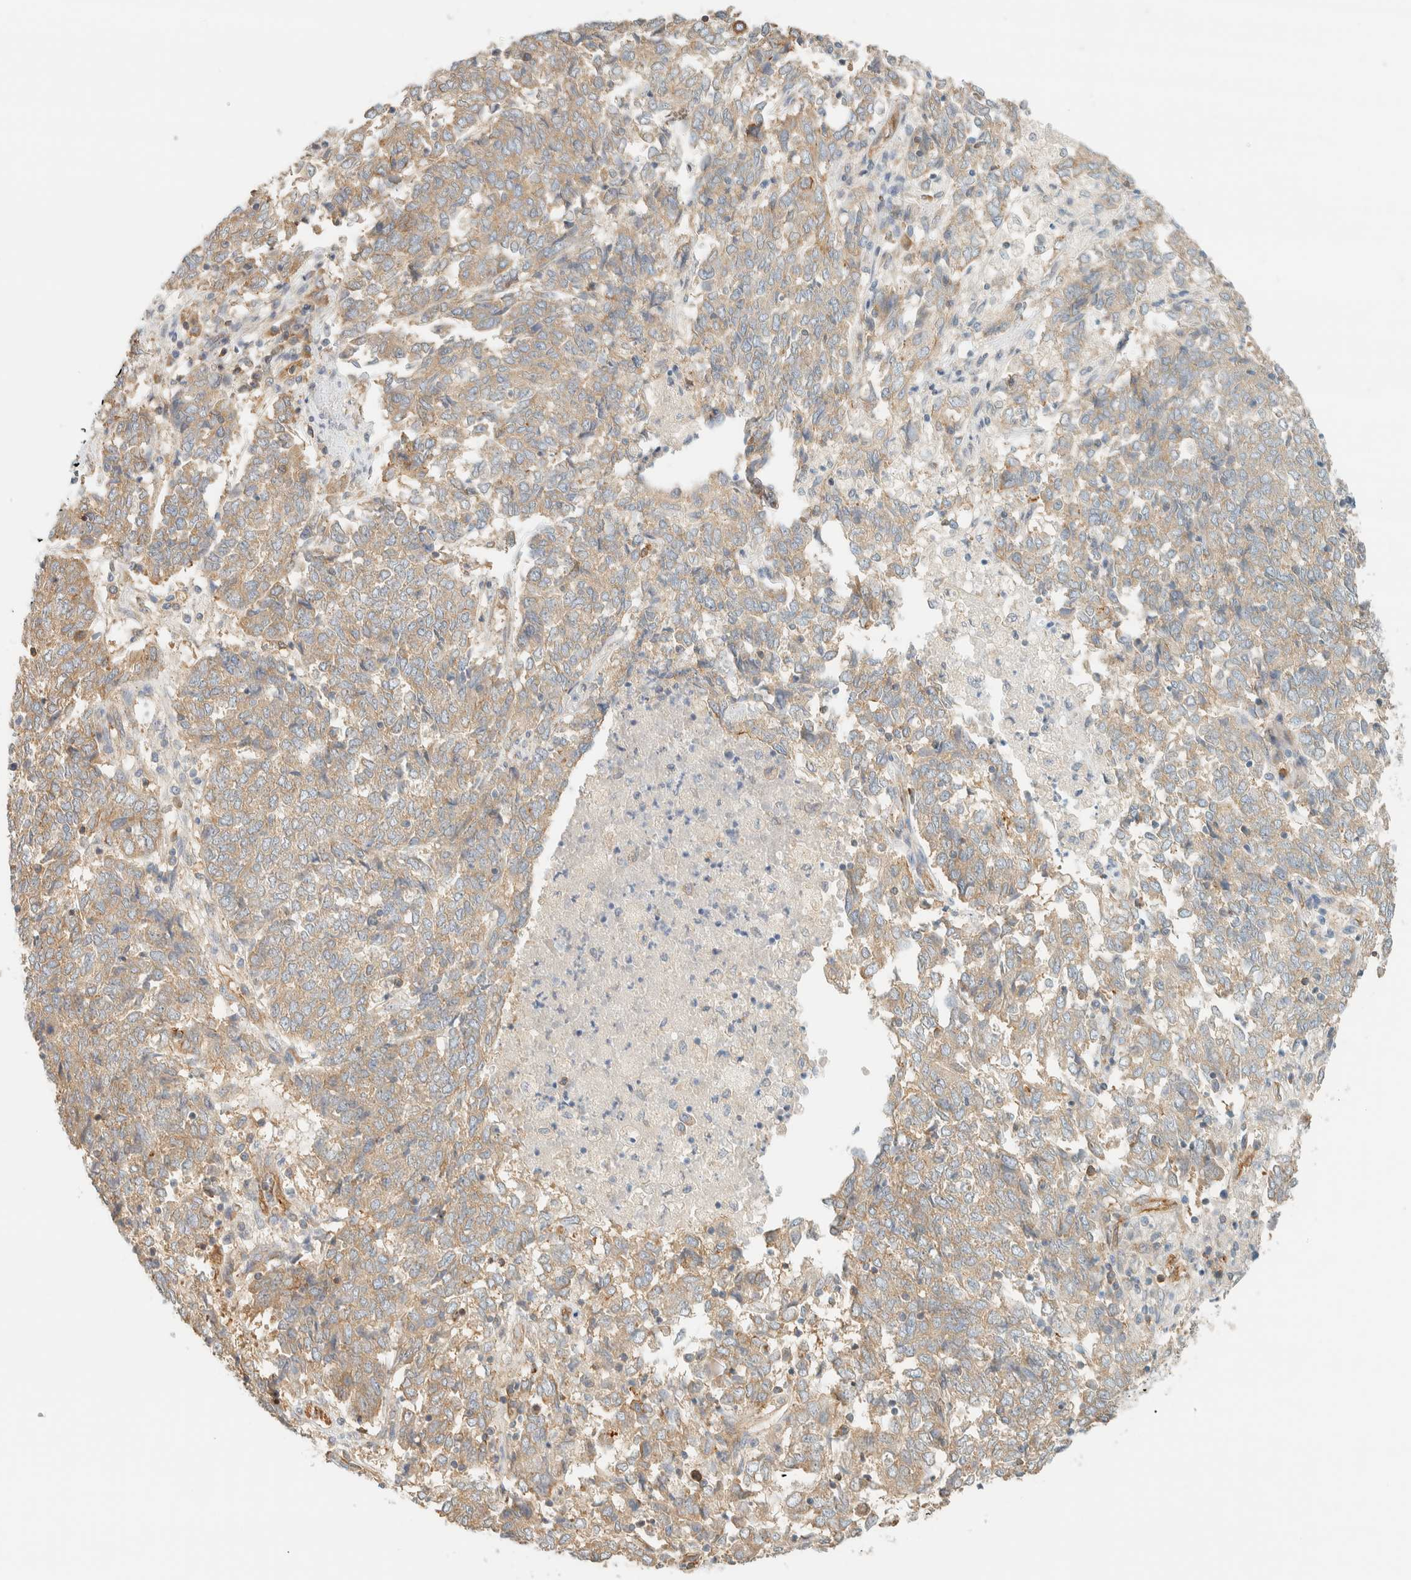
{"staining": {"intensity": "weak", "quantity": ">75%", "location": "cytoplasmic/membranous"}, "tissue": "endometrial cancer", "cell_type": "Tumor cells", "image_type": "cancer", "snomed": [{"axis": "morphology", "description": "Adenocarcinoma, NOS"}, {"axis": "topography", "description": "Endometrium"}], "caption": "Adenocarcinoma (endometrial) tissue exhibits weak cytoplasmic/membranous expression in approximately >75% of tumor cells", "gene": "LIMA1", "patient": {"sex": "female", "age": 80}}